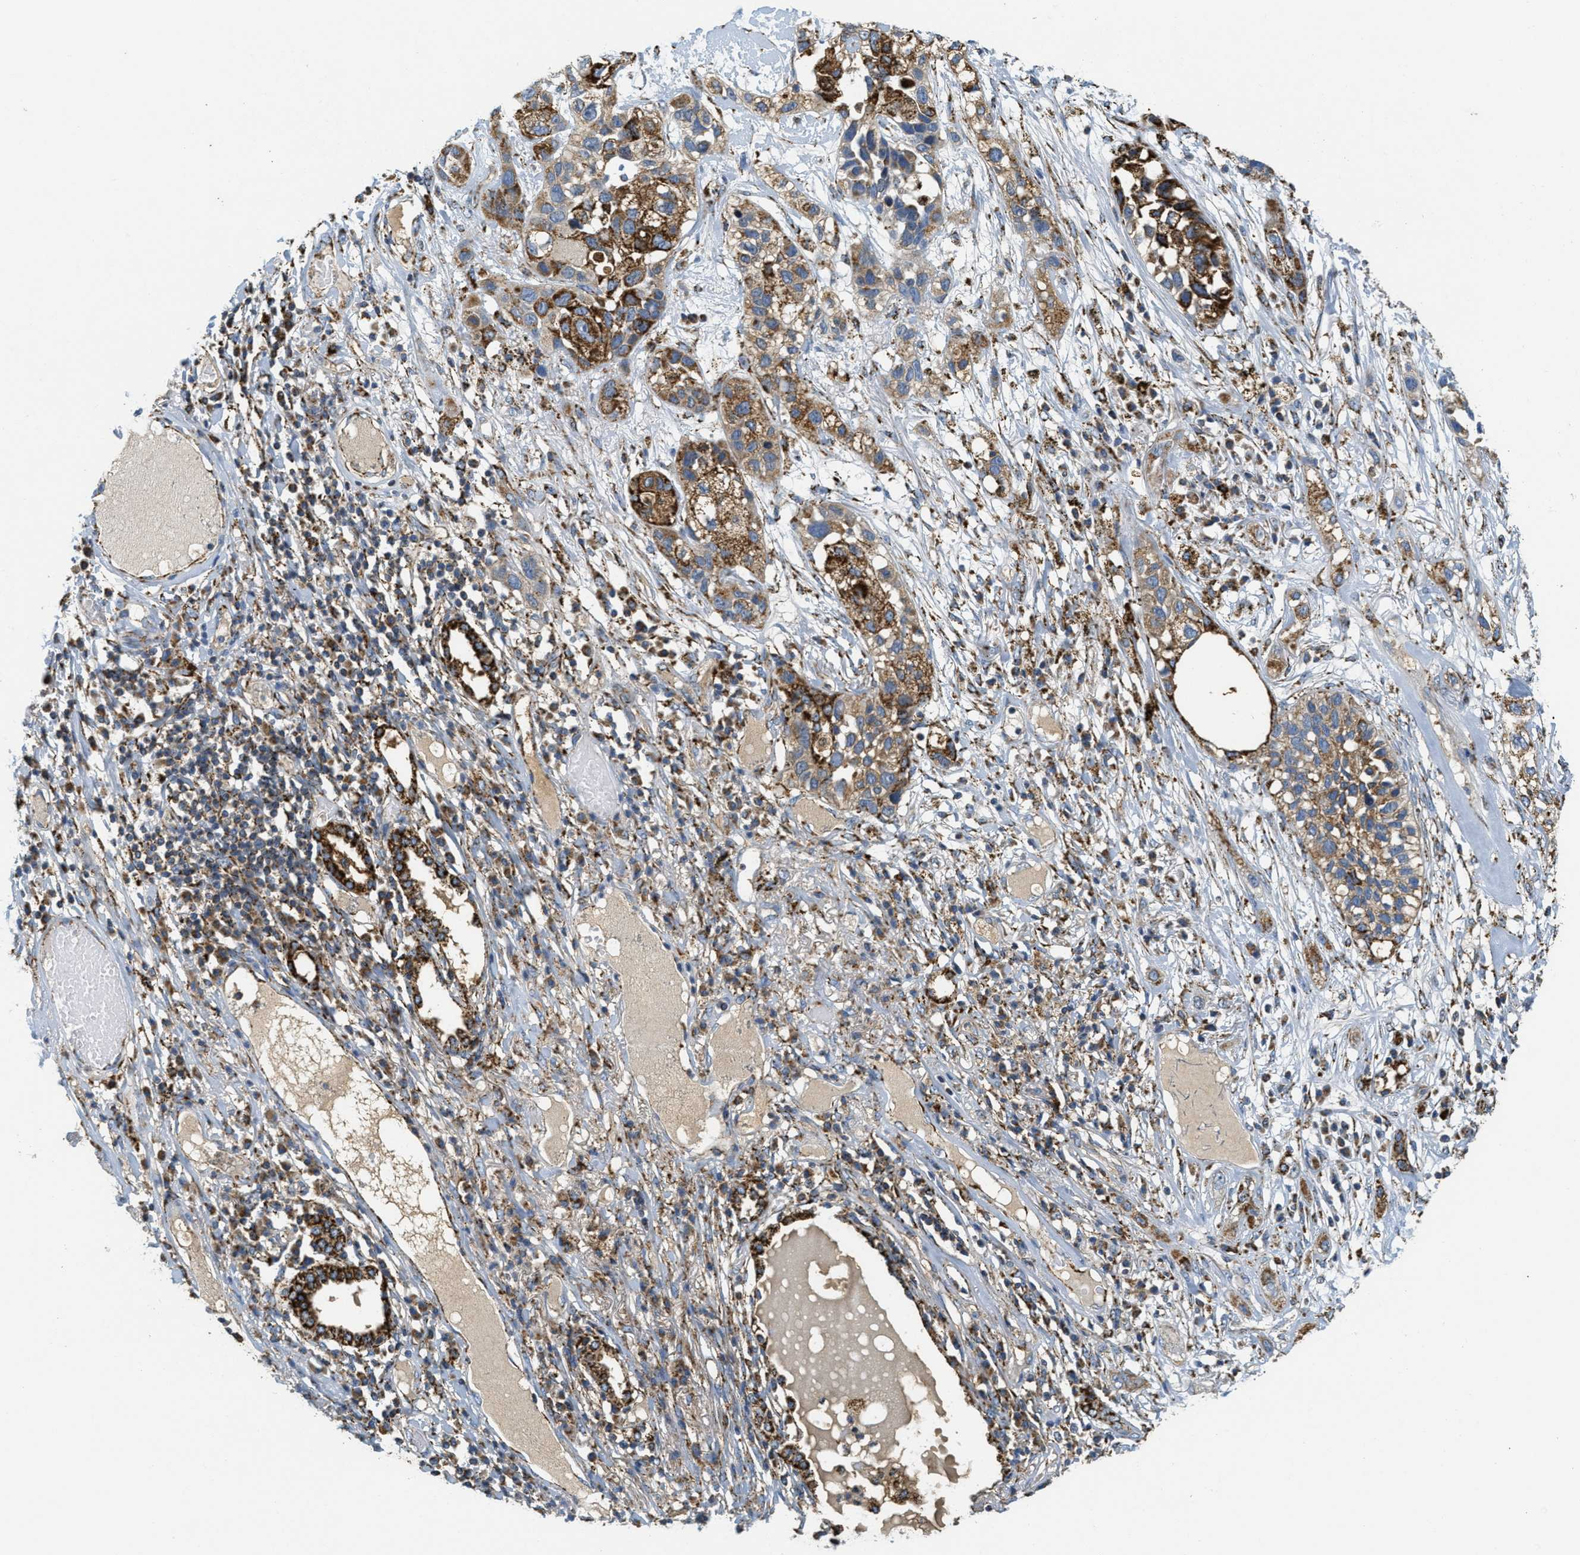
{"staining": {"intensity": "strong", "quantity": ">75%", "location": "cytoplasmic/membranous"}, "tissue": "lung cancer", "cell_type": "Tumor cells", "image_type": "cancer", "snomed": [{"axis": "morphology", "description": "Squamous cell carcinoma, NOS"}, {"axis": "topography", "description": "Lung"}], "caption": "A histopathology image showing strong cytoplasmic/membranous positivity in approximately >75% of tumor cells in lung cancer (squamous cell carcinoma), as visualized by brown immunohistochemical staining.", "gene": "HLCS", "patient": {"sex": "male", "age": 71}}